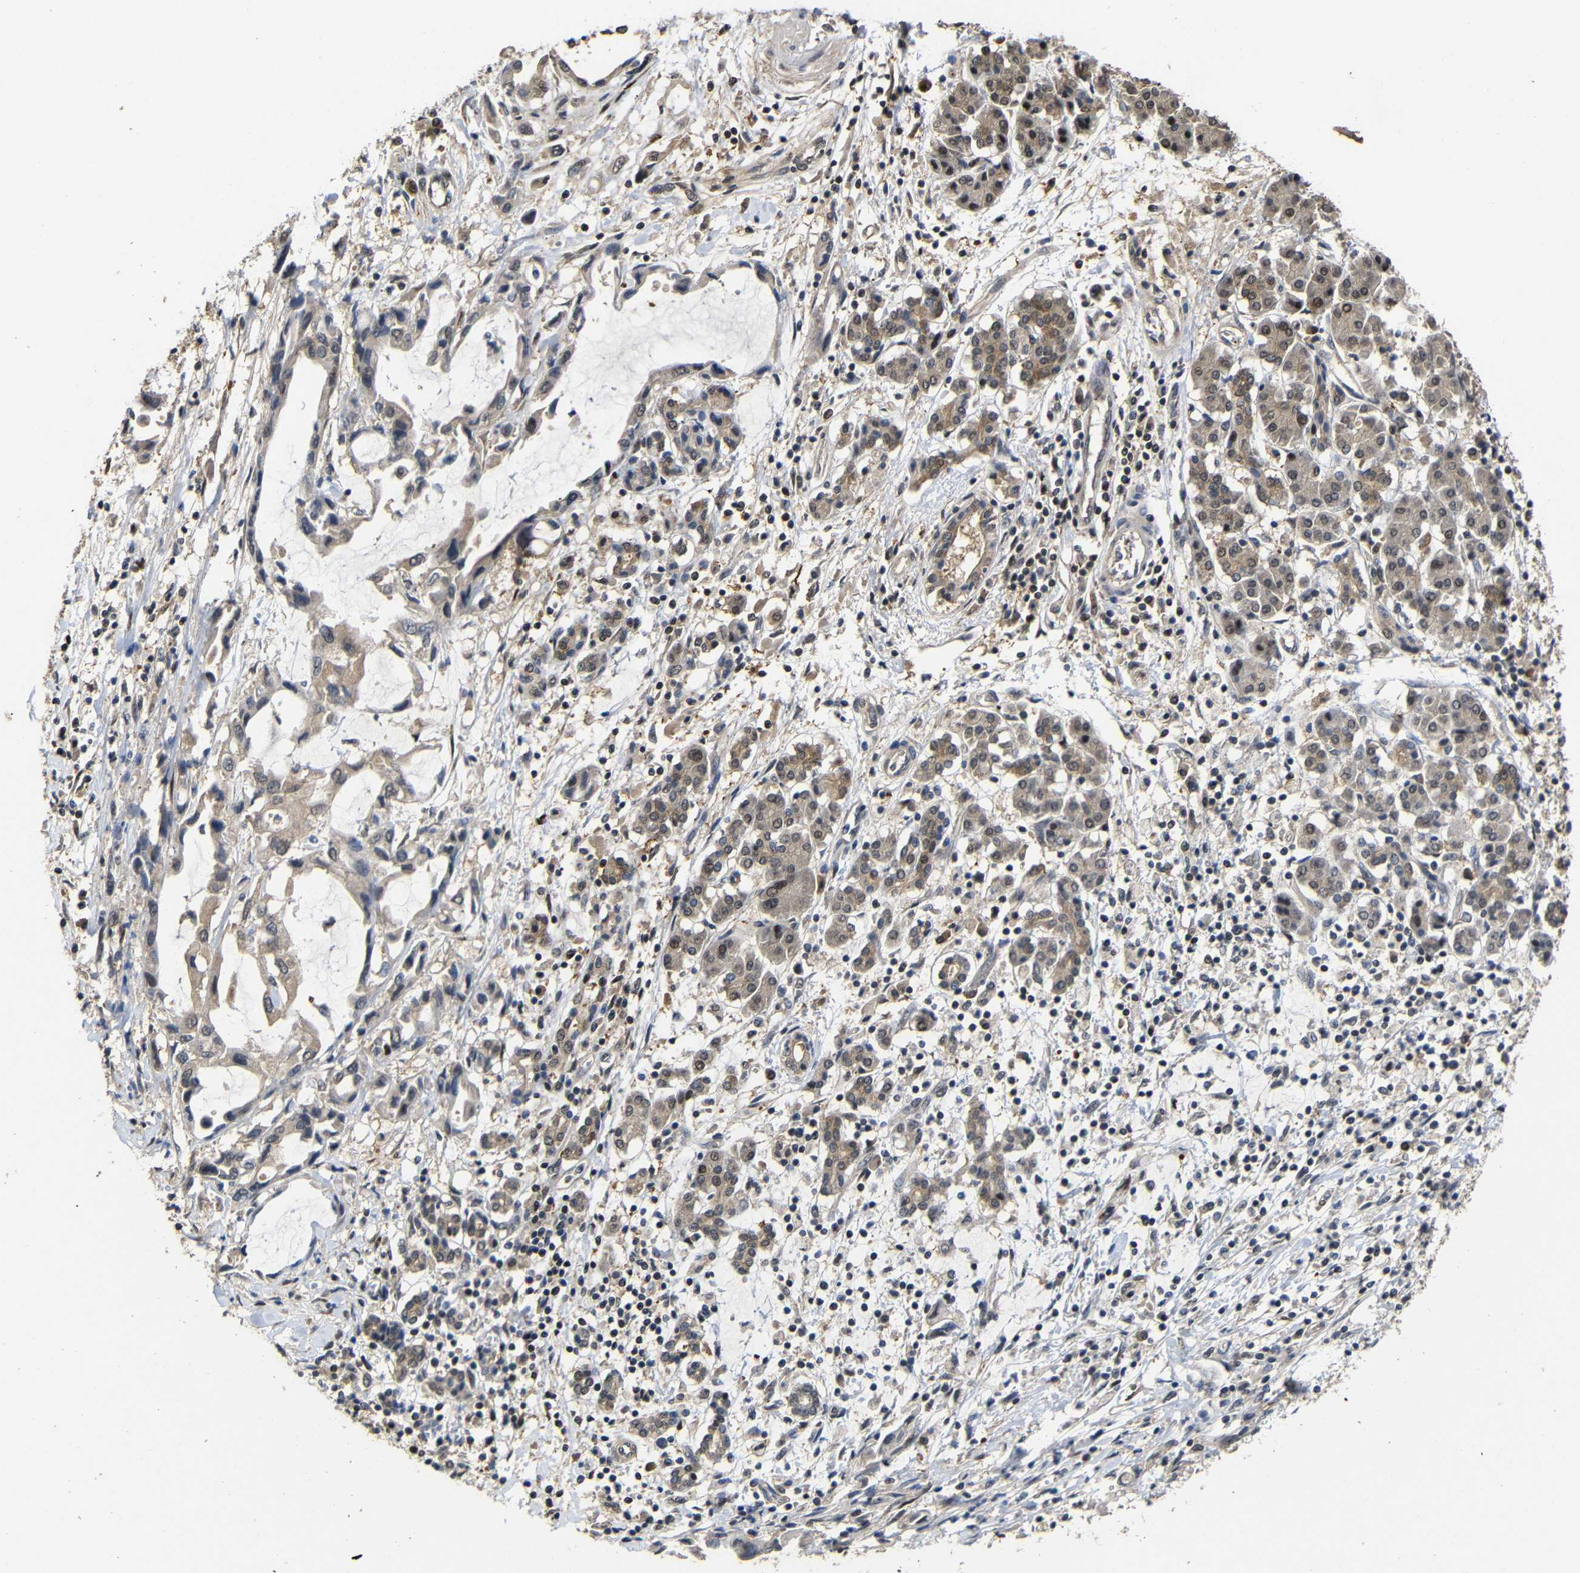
{"staining": {"intensity": "weak", "quantity": "25%-75%", "location": "cytoplasmic/membranous,nuclear"}, "tissue": "pancreatic cancer", "cell_type": "Tumor cells", "image_type": "cancer", "snomed": [{"axis": "morphology", "description": "Adenocarcinoma, NOS"}, {"axis": "topography", "description": "Pancreas"}], "caption": "A micrograph of pancreatic adenocarcinoma stained for a protein reveals weak cytoplasmic/membranous and nuclear brown staining in tumor cells.", "gene": "ATG12", "patient": {"sex": "female", "age": 57}}